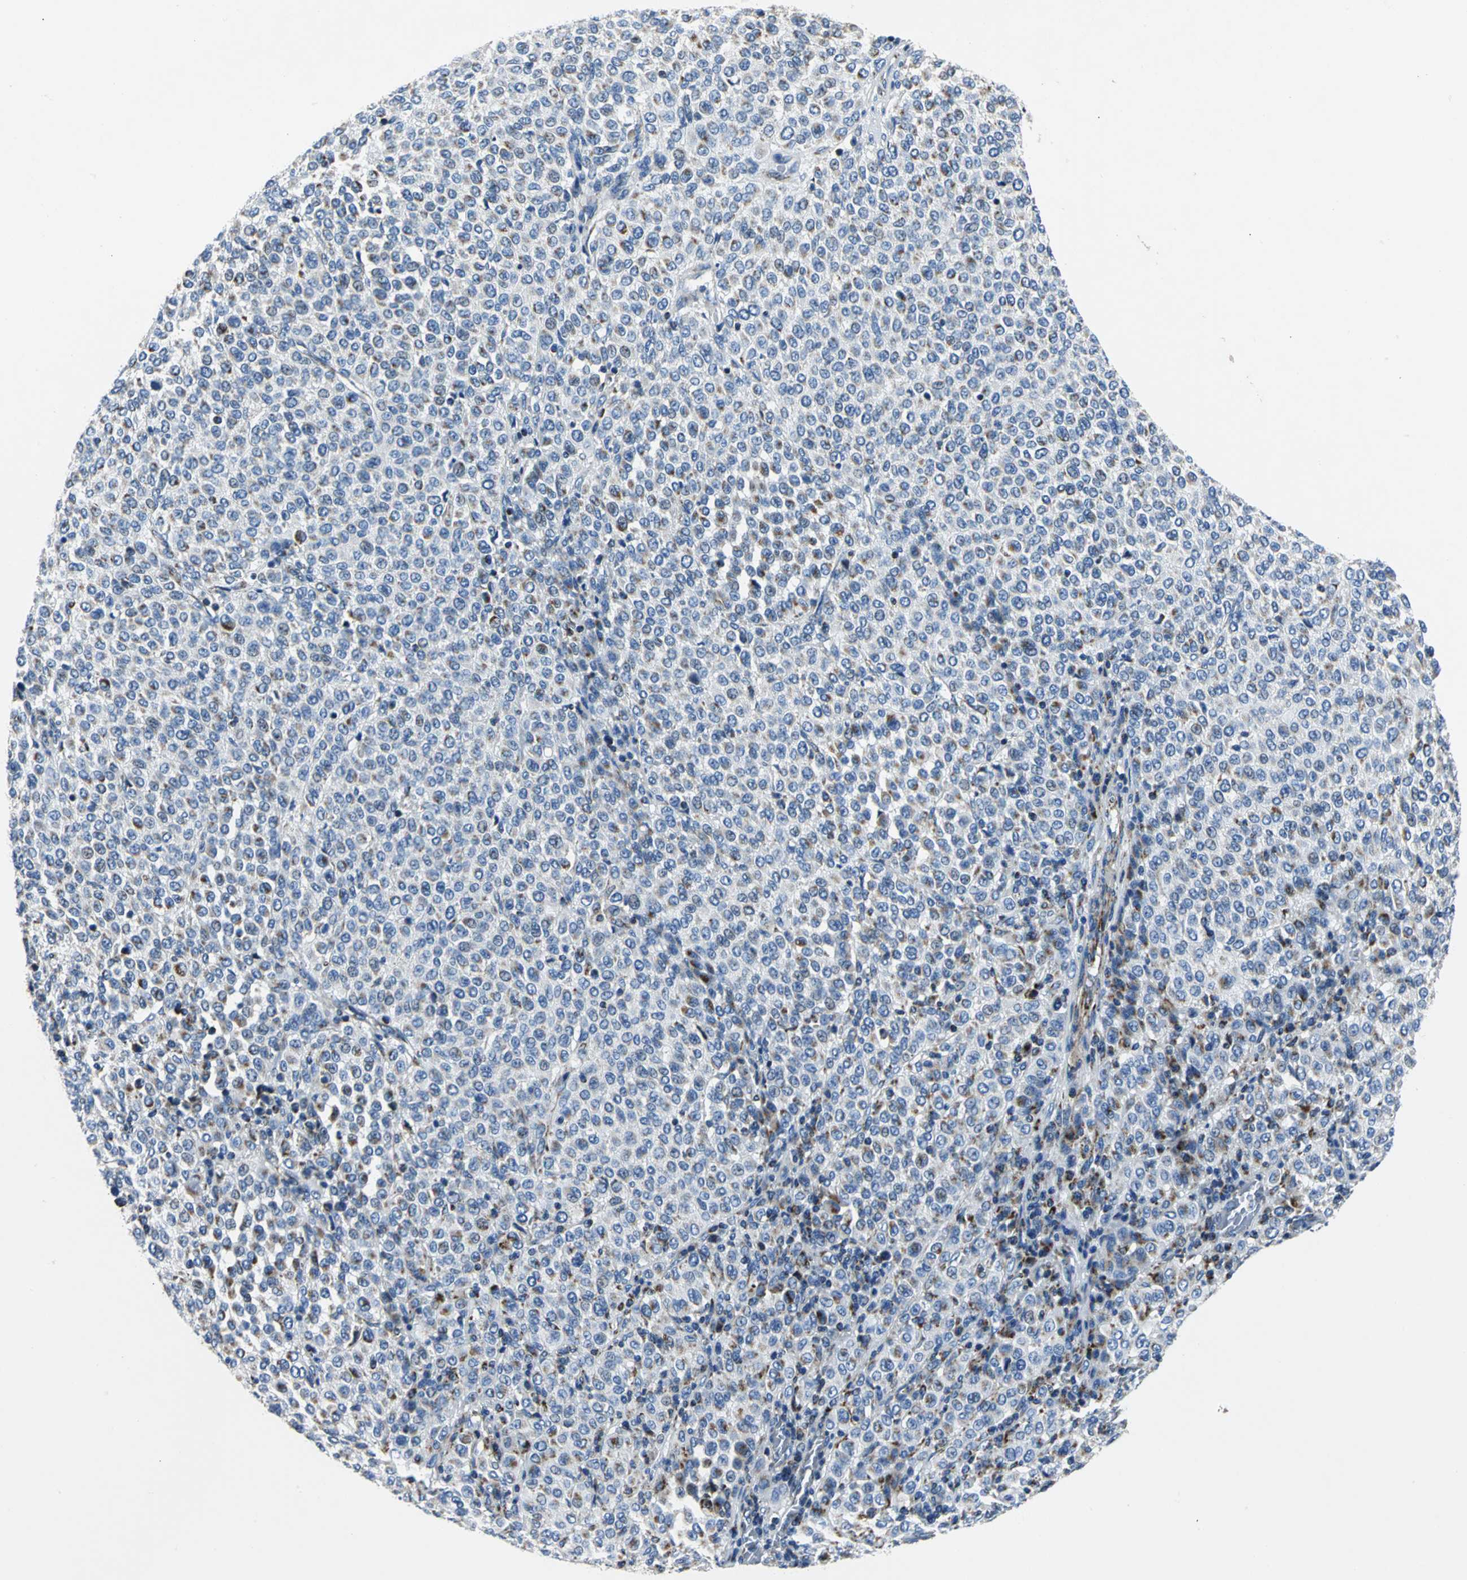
{"staining": {"intensity": "weak", "quantity": "<25%", "location": "cytoplasmic/membranous"}, "tissue": "melanoma", "cell_type": "Tumor cells", "image_type": "cancer", "snomed": [{"axis": "morphology", "description": "Malignant melanoma, Metastatic site"}, {"axis": "topography", "description": "Pancreas"}], "caption": "The micrograph demonstrates no staining of tumor cells in melanoma. Nuclei are stained in blue.", "gene": "IFI6", "patient": {"sex": "female", "age": 30}}